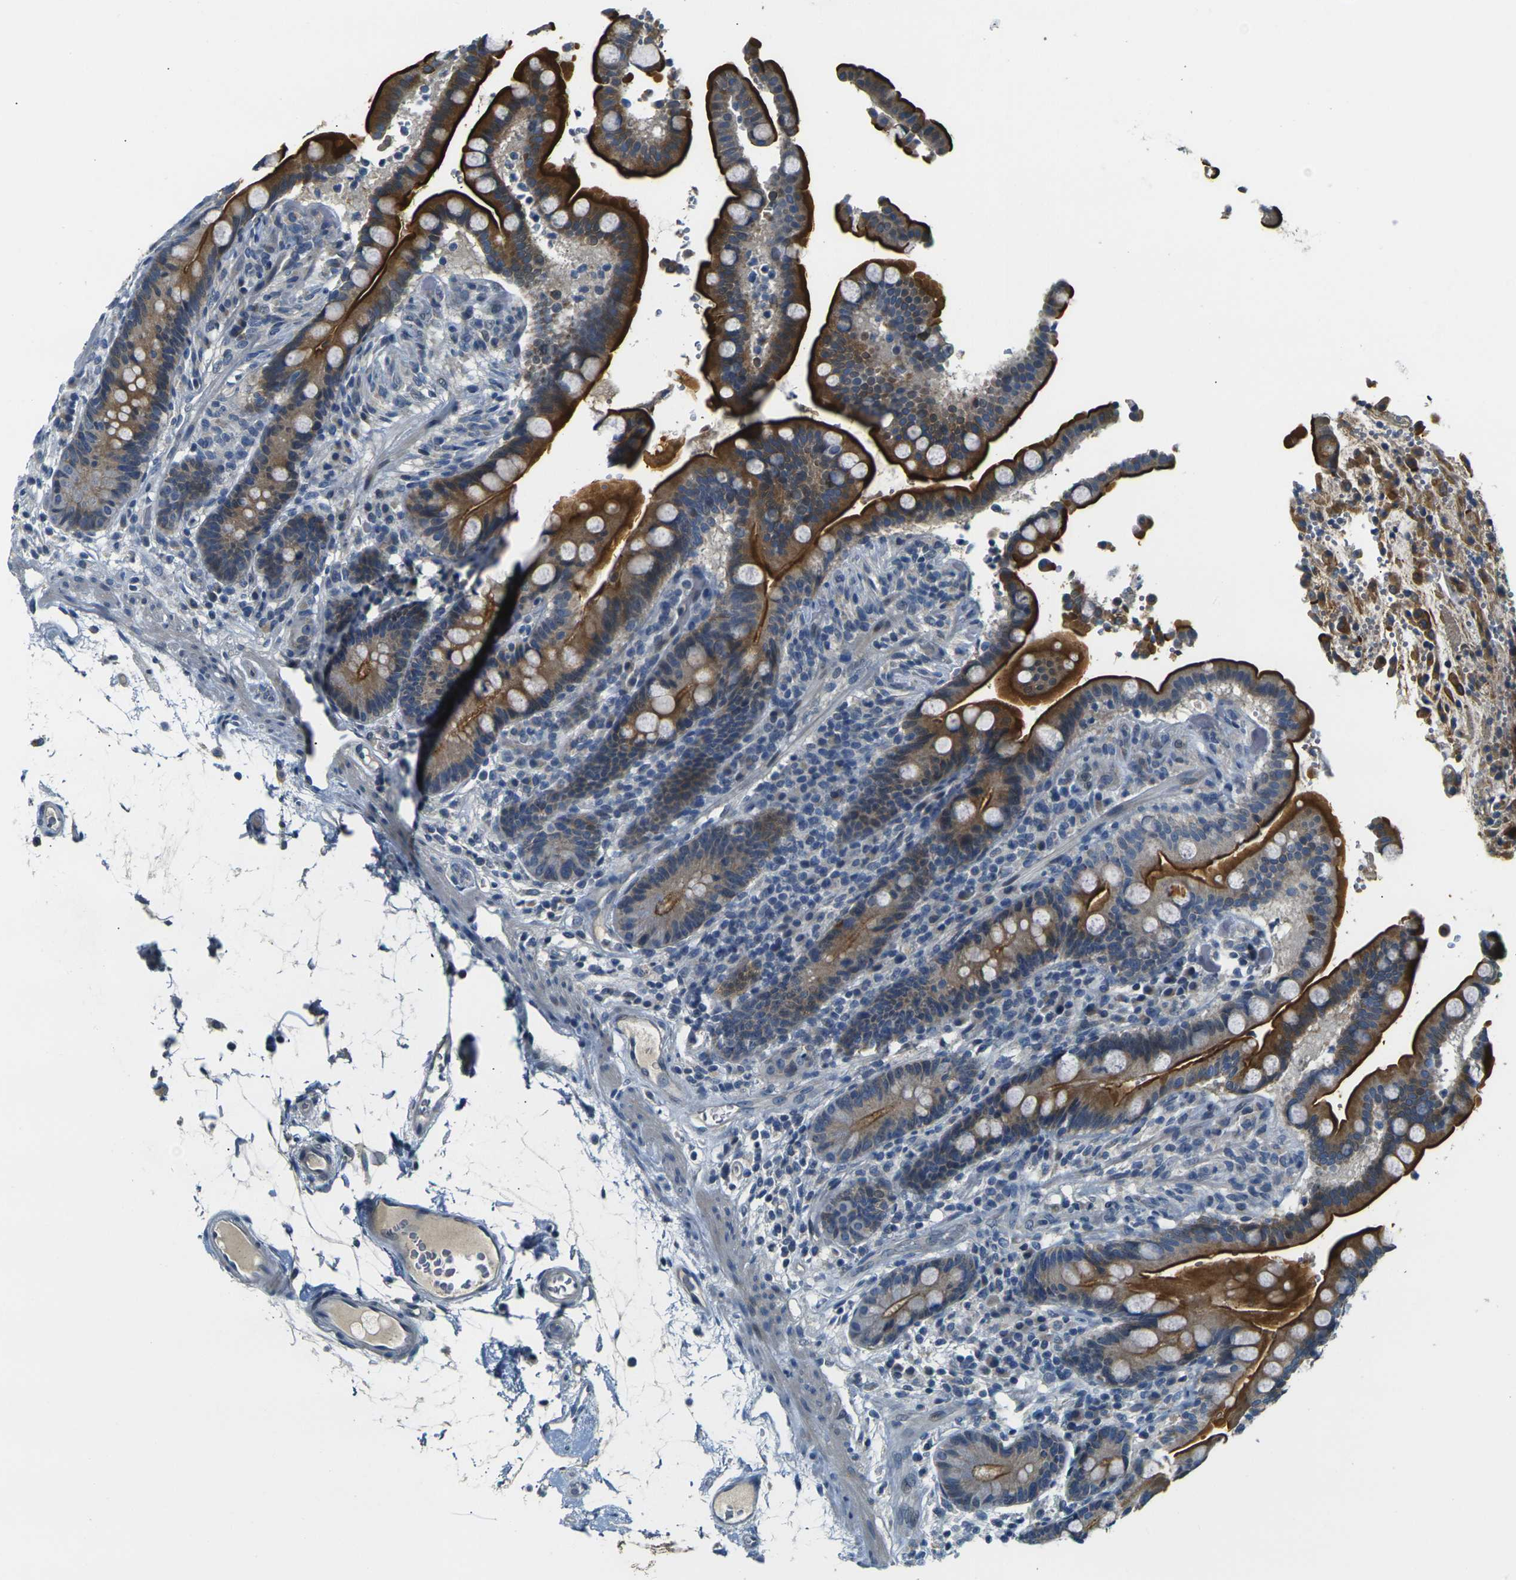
{"staining": {"intensity": "negative", "quantity": "none", "location": "none"}, "tissue": "colon", "cell_type": "Endothelial cells", "image_type": "normal", "snomed": [{"axis": "morphology", "description": "Normal tissue, NOS"}, {"axis": "topography", "description": "Colon"}], "caption": "There is no significant expression in endothelial cells of colon. (DAB IHC, high magnification).", "gene": "SHISAL2B", "patient": {"sex": "male", "age": 73}}